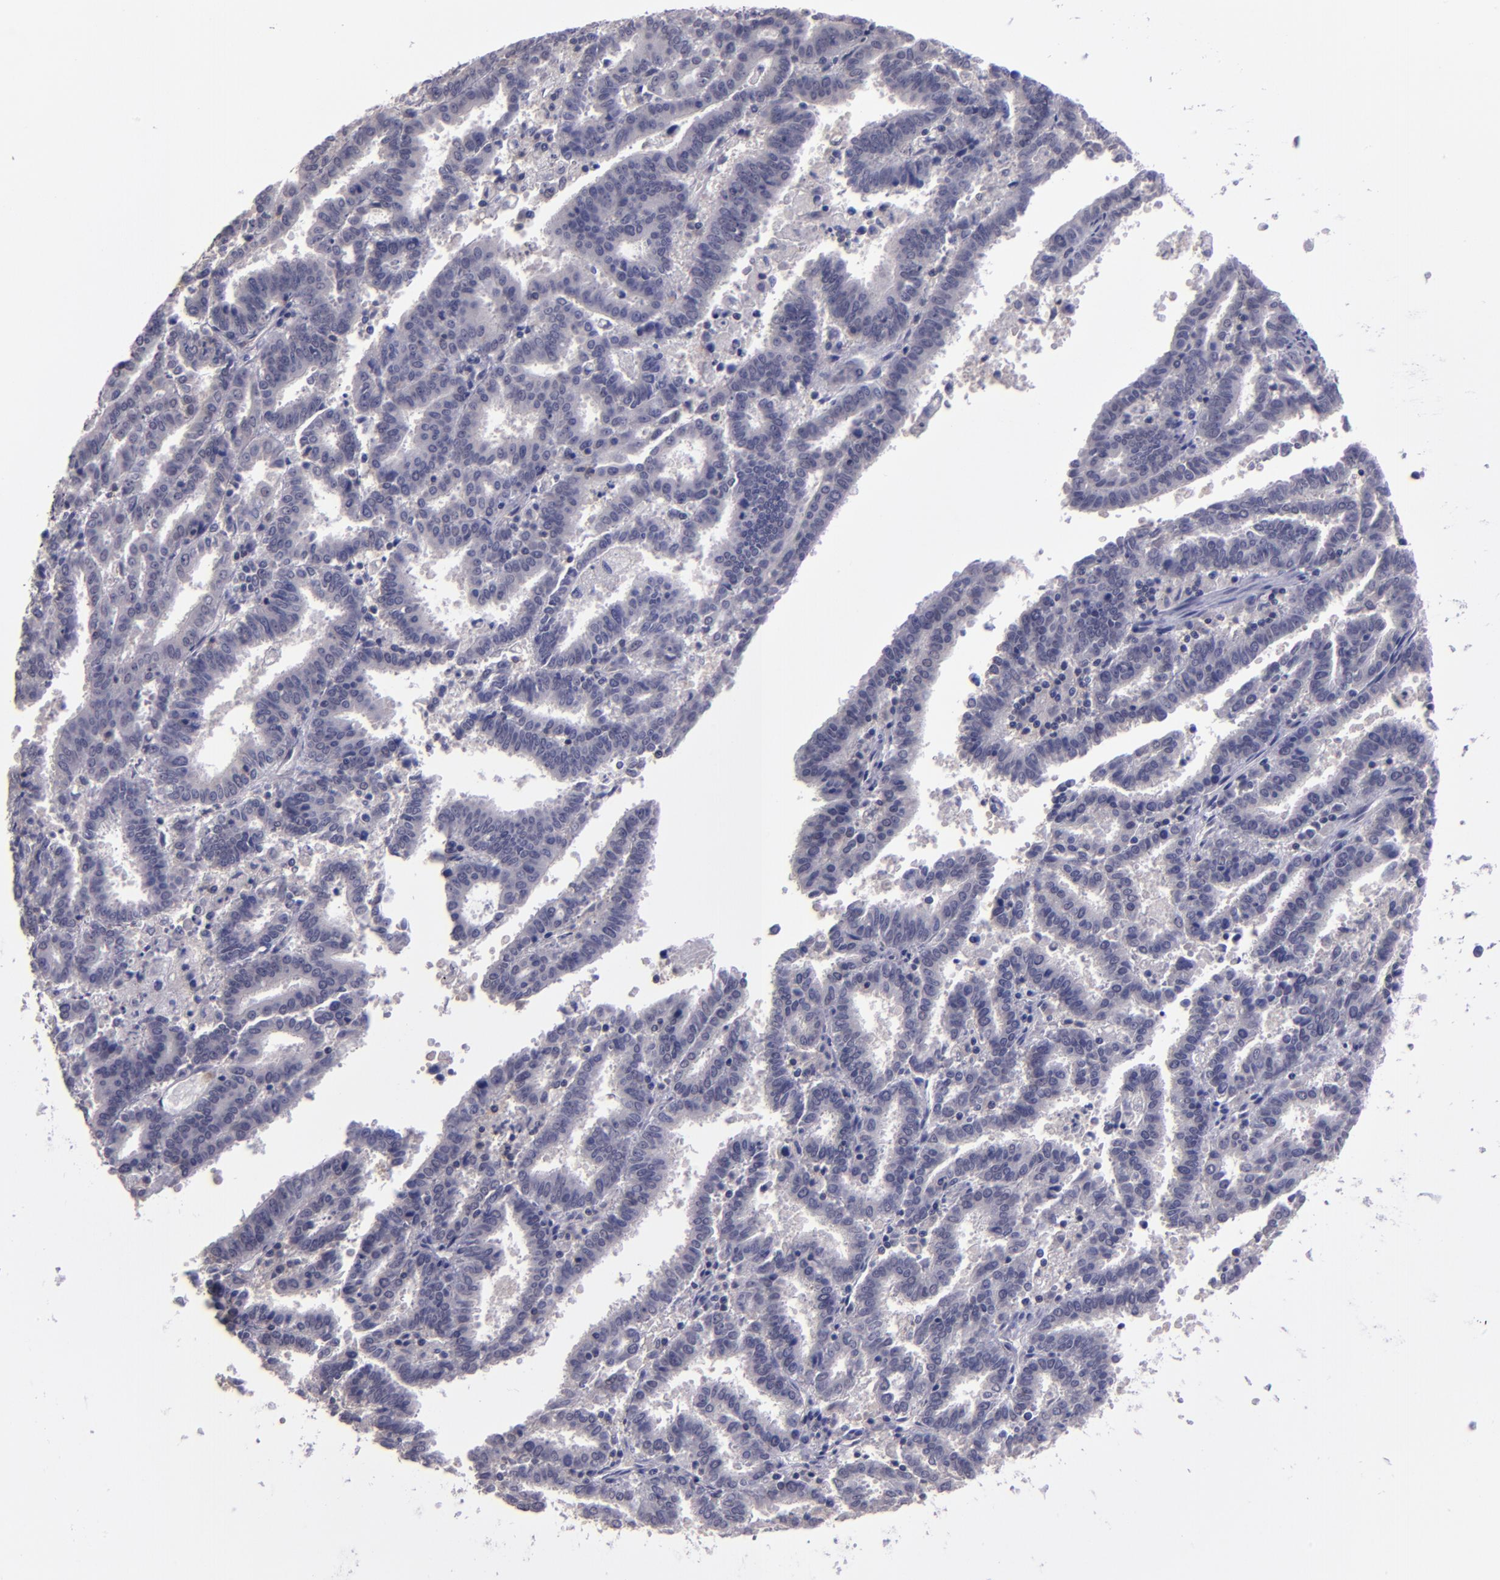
{"staining": {"intensity": "negative", "quantity": "none", "location": "none"}, "tissue": "endometrial cancer", "cell_type": "Tumor cells", "image_type": "cancer", "snomed": [{"axis": "morphology", "description": "Adenocarcinoma, NOS"}, {"axis": "topography", "description": "Uterus"}], "caption": "Tumor cells show no significant protein staining in endometrial adenocarcinoma.", "gene": "CEBPE", "patient": {"sex": "female", "age": 83}}